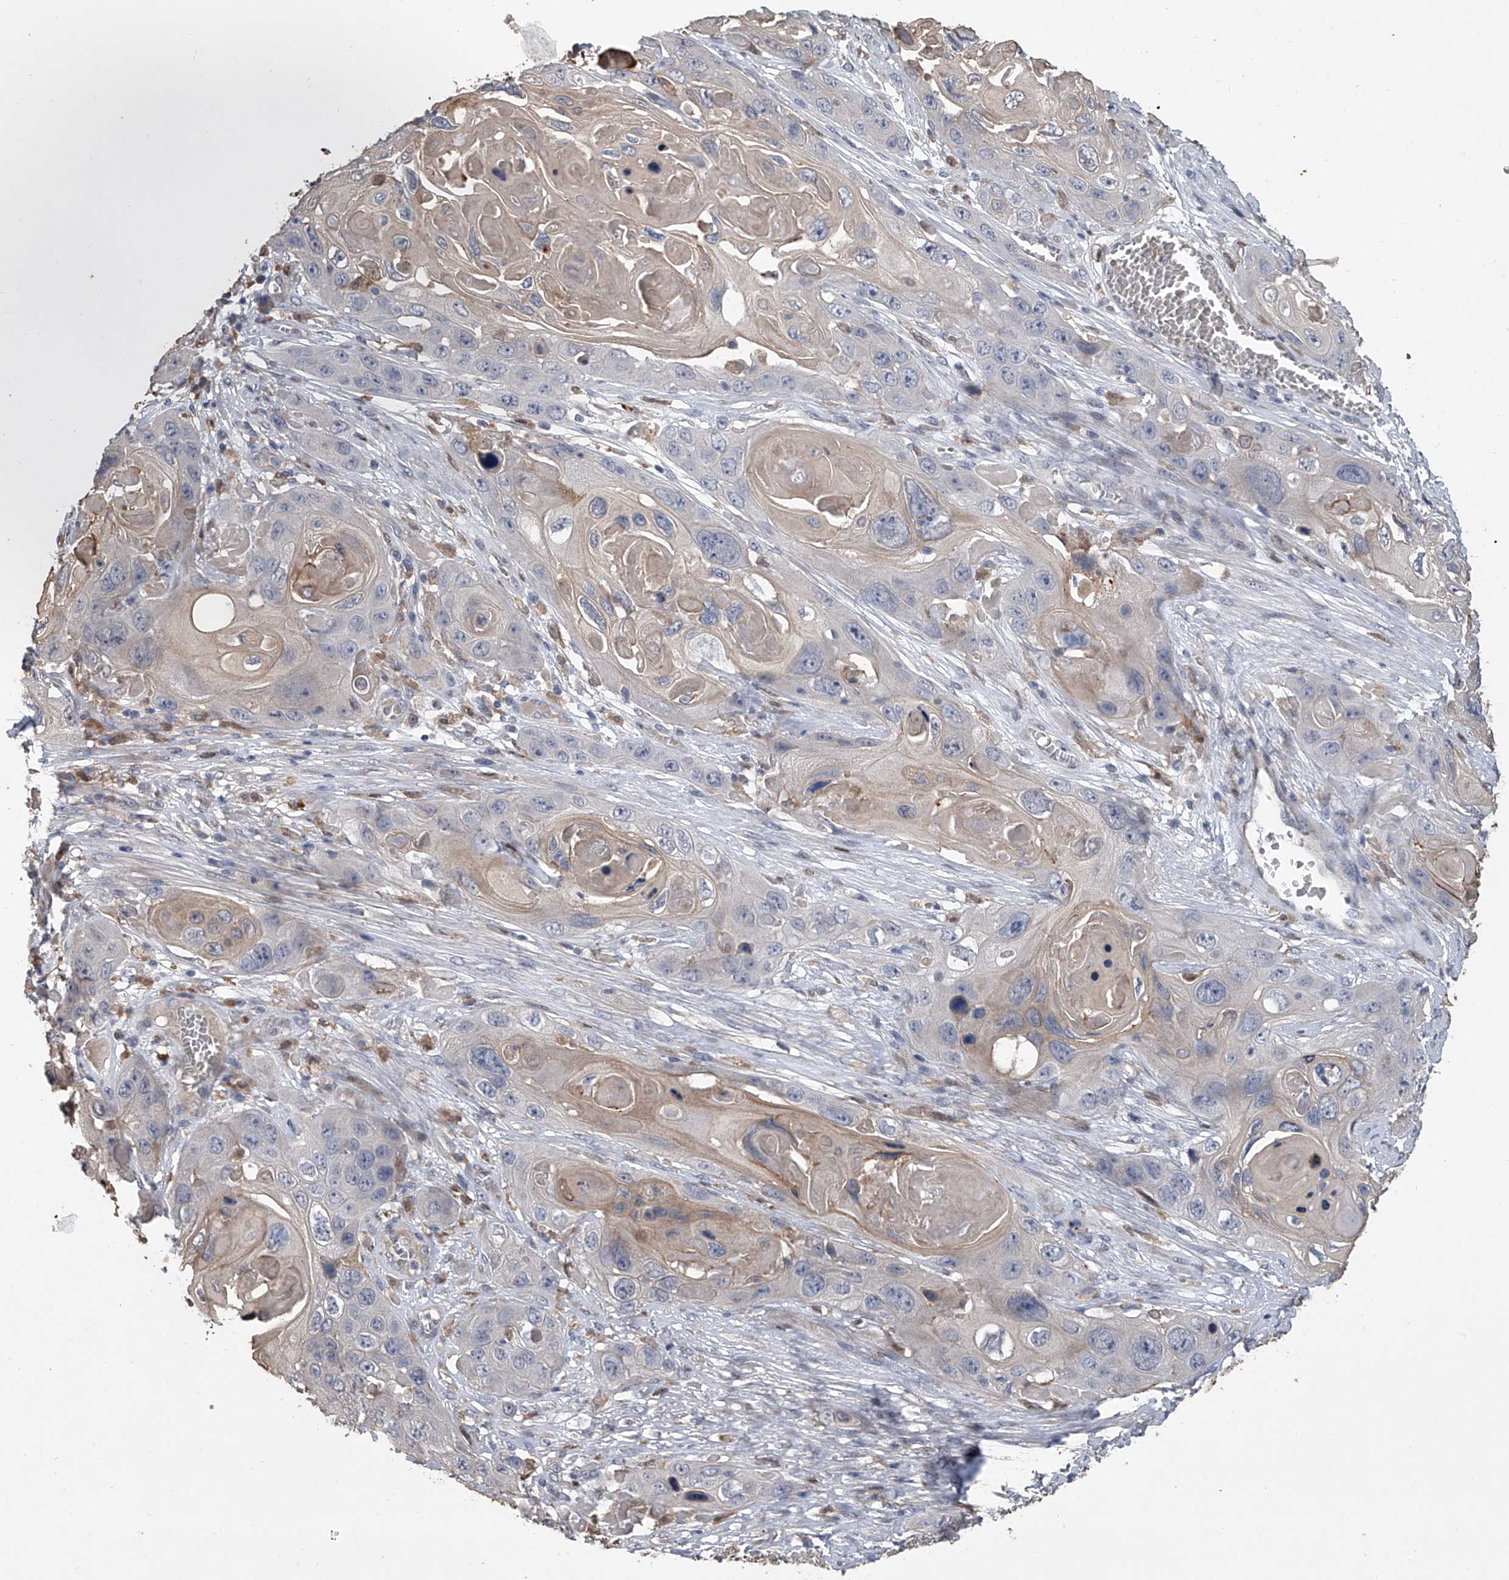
{"staining": {"intensity": "negative", "quantity": "none", "location": "none"}, "tissue": "skin cancer", "cell_type": "Tumor cells", "image_type": "cancer", "snomed": [{"axis": "morphology", "description": "Squamous cell carcinoma, NOS"}, {"axis": "topography", "description": "Skin"}], "caption": "Immunohistochemical staining of human skin squamous cell carcinoma reveals no significant staining in tumor cells. Nuclei are stained in blue.", "gene": "DOCK9", "patient": {"sex": "male", "age": 55}}